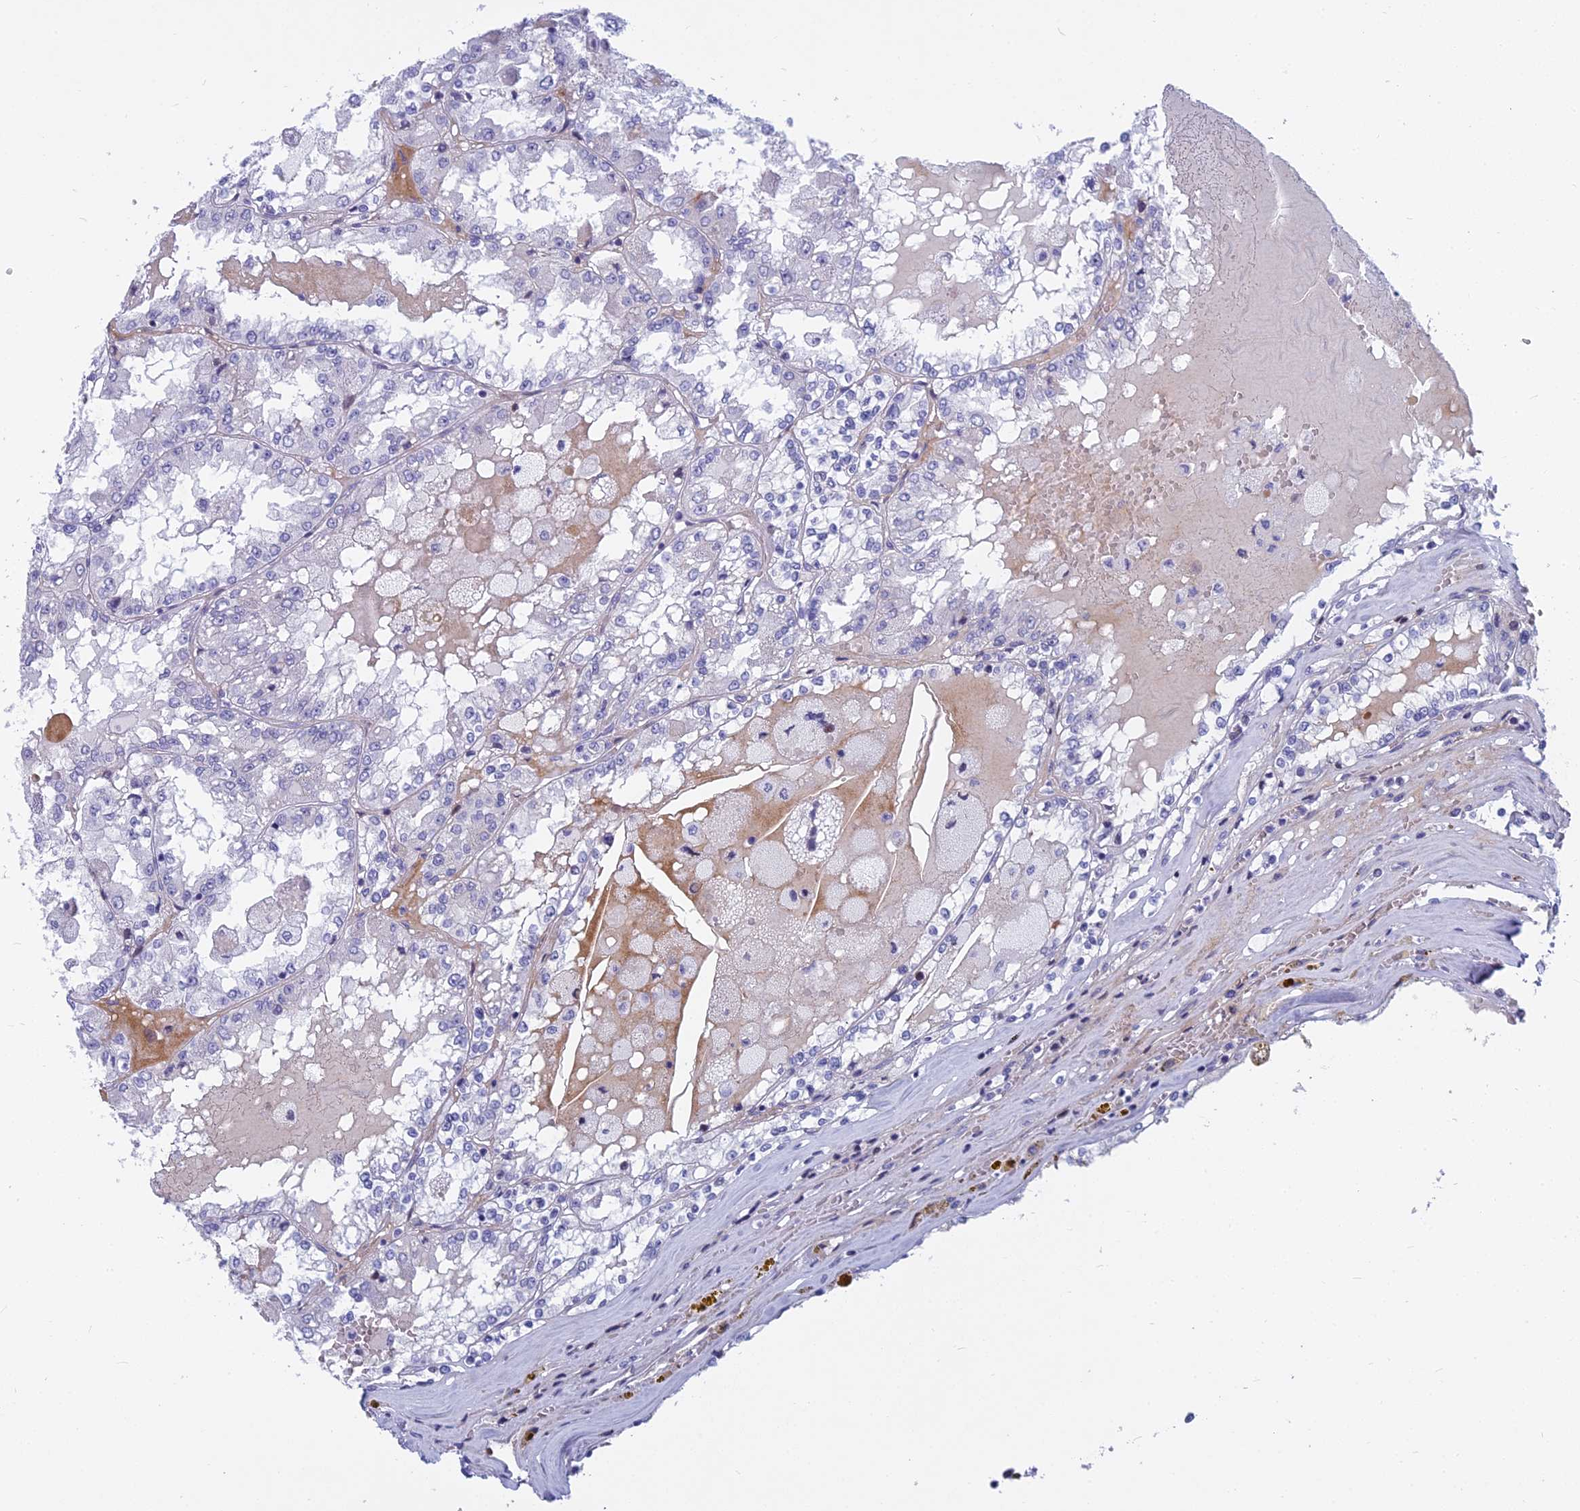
{"staining": {"intensity": "negative", "quantity": "none", "location": "none"}, "tissue": "renal cancer", "cell_type": "Tumor cells", "image_type": "cancer", "snomed": [{"axis": "morphology", "description": "Adenocarcinoma, NOS"}, {"axis": "topography", "description": "Kidney"}], "caption": "A micrograph of adenocarcinoma (renal) stained for a protein reveals no brown staining in tumor cells.", "gene": "MYBPC2", "patient": {"sex": "female", "age": 56}}